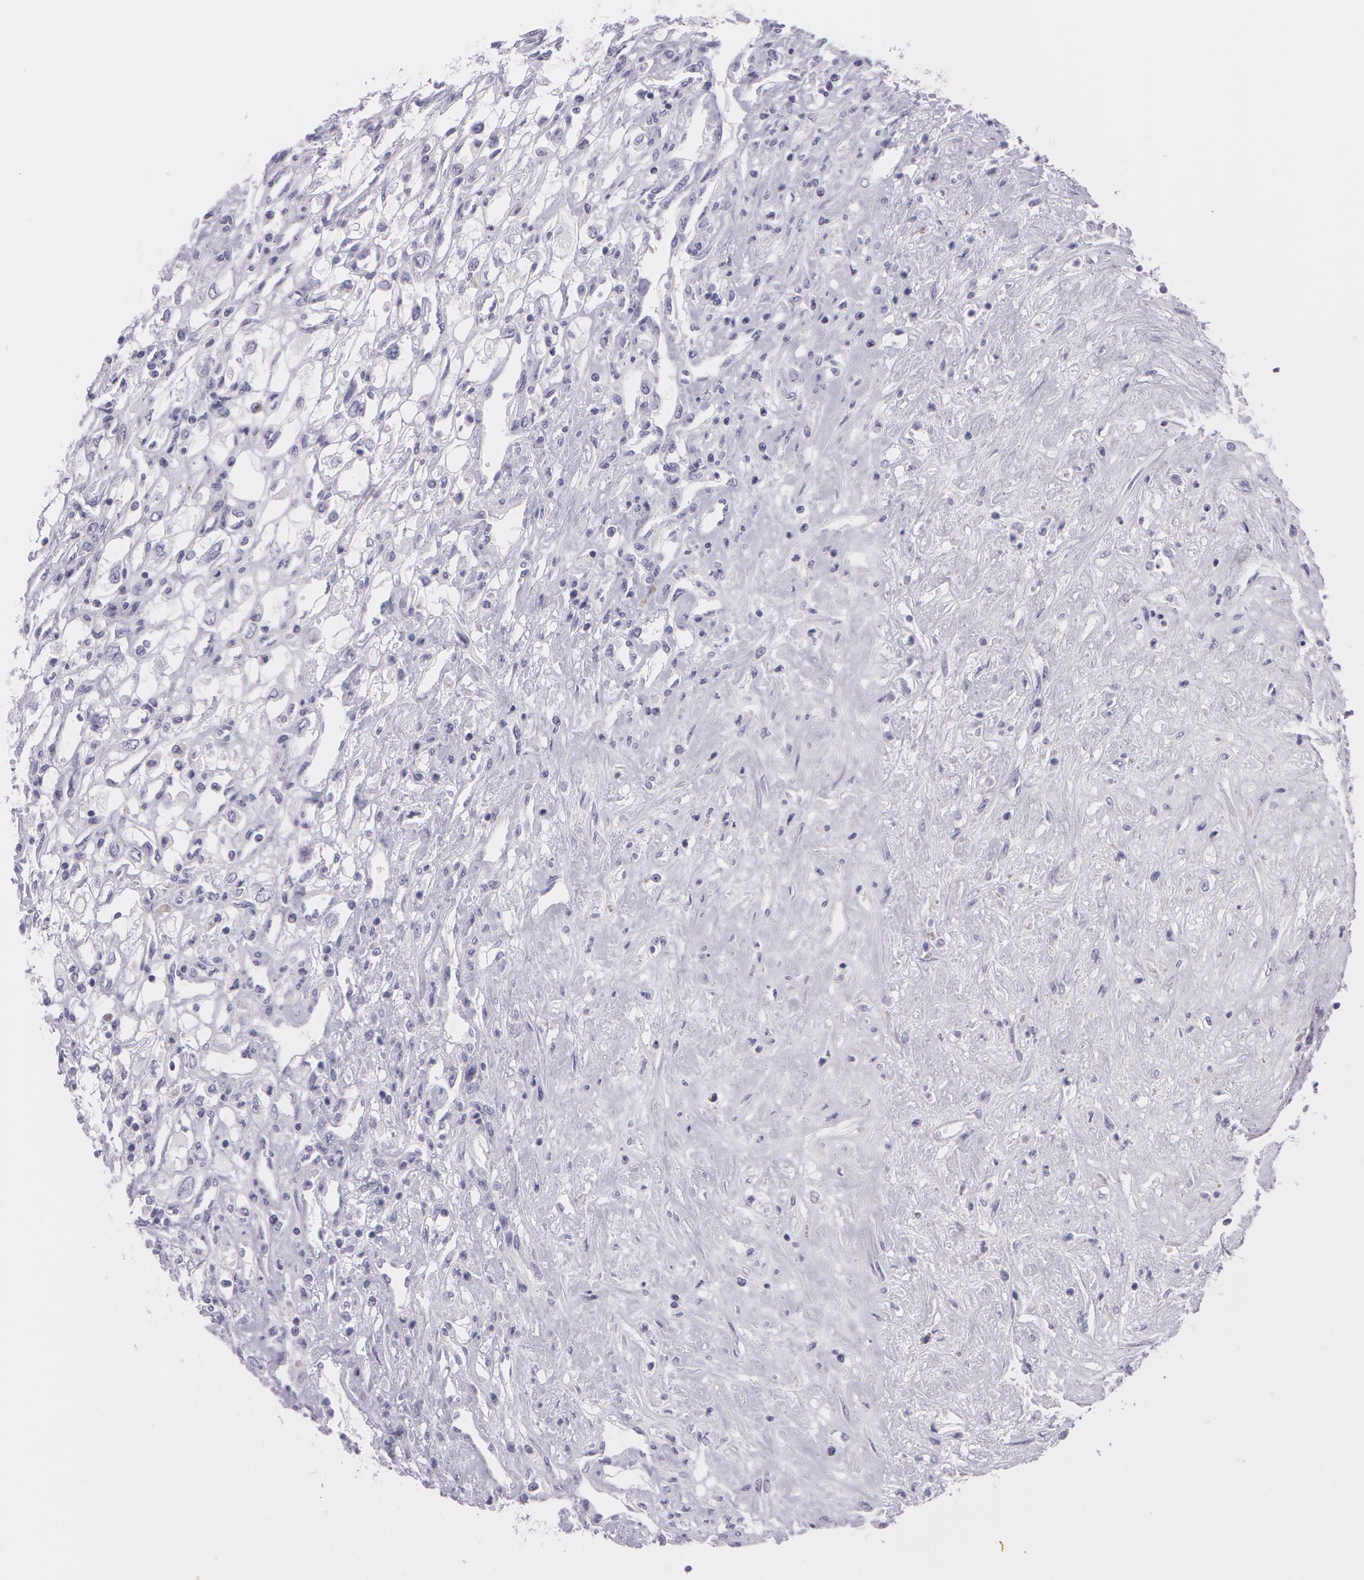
{"staining": {"intensity": "negative", "quantity": "none", "location": "none"}, "tissue": "renal cancer", "cell_type": "Tumor cells", "image_type": "cancer", "snomed": [{"axis": "morphology", "description": "Adenocarcinoma, NOS"}, {"axis": "topography", "description": "Kidney"}], "caption": "Adenocarcinoma (renal) was stained to show a protein in brown. There is no significant positivity in tumor cells. (Stains: DAB immunohistochemistry (IHC) with hematoxylin counter stain, Microscopy: brightfield microscopy at high magnification).", "gene": "SNCG", "patient": {"sex": "male", "age": 57}}